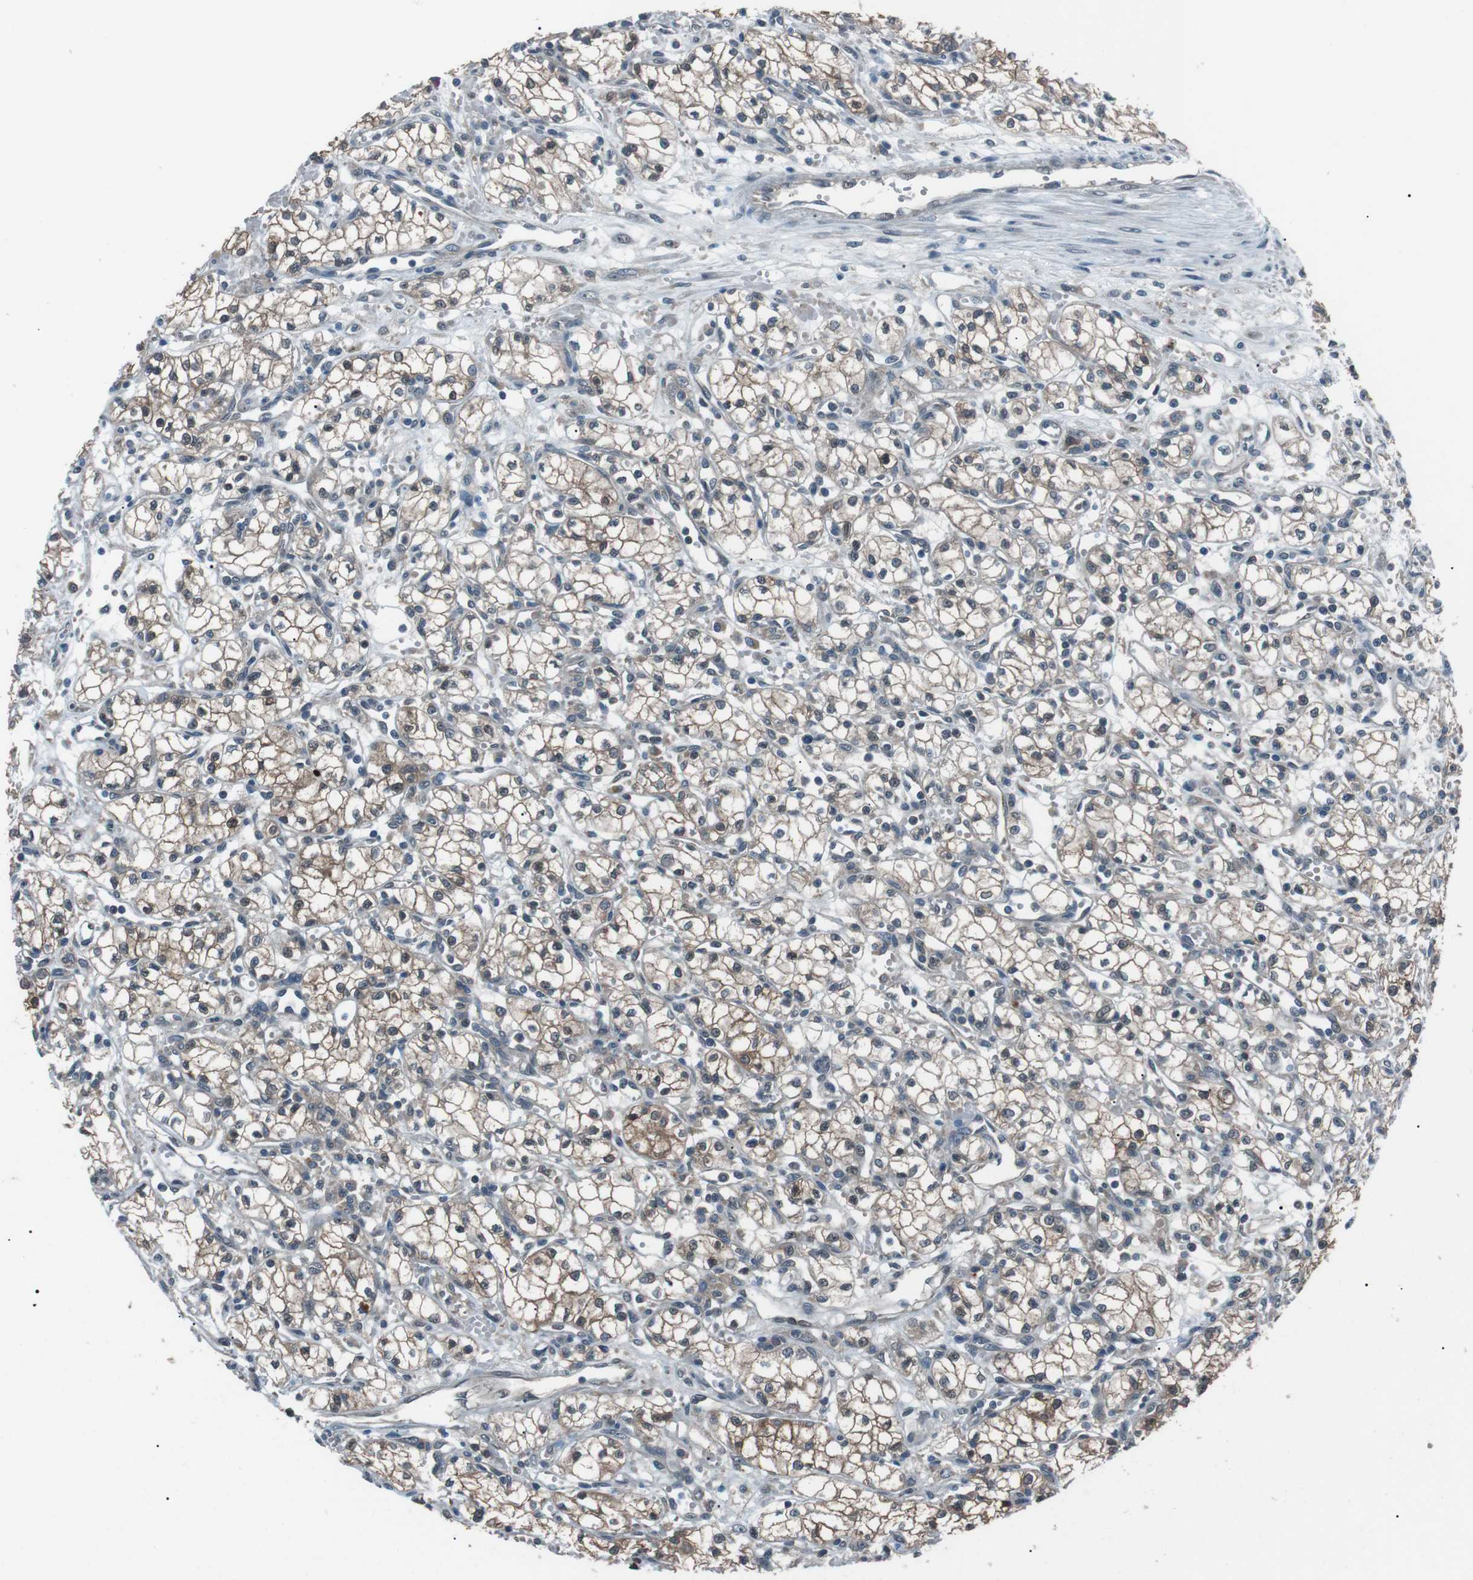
{"staining": {"intensity": "moderate", "quantity": ">75%", "location": "cytoplasmic/membranous"}, "tissue": "renal cancer", "cell_type": "Tumor cells", "image_type": "cancer", "snomed": [{"axis": "morphology", "description": "Normal tissue, NOS"}, {"axis": "morphology", "description": "Adenocarcinoma, NOS"}, {"axis": "topography", "description": "Kidney"}], "caption": "Immunohistochemistry staining of renal adenocarcinoma, which demonstrates medium levels of moderate cytoplasmic/membranous expression in approximately >75% of tumor cells indicating moderate cytoplasmic/membranous protein positivity. The staining was performed using DAB (3,3'-diaminobenzidine) (brown) for protein detection and nuclei were counterstained in hematoxylin (blue).", "gene": "LRIG2", "patient": {"sex": "male", "age": 59}}